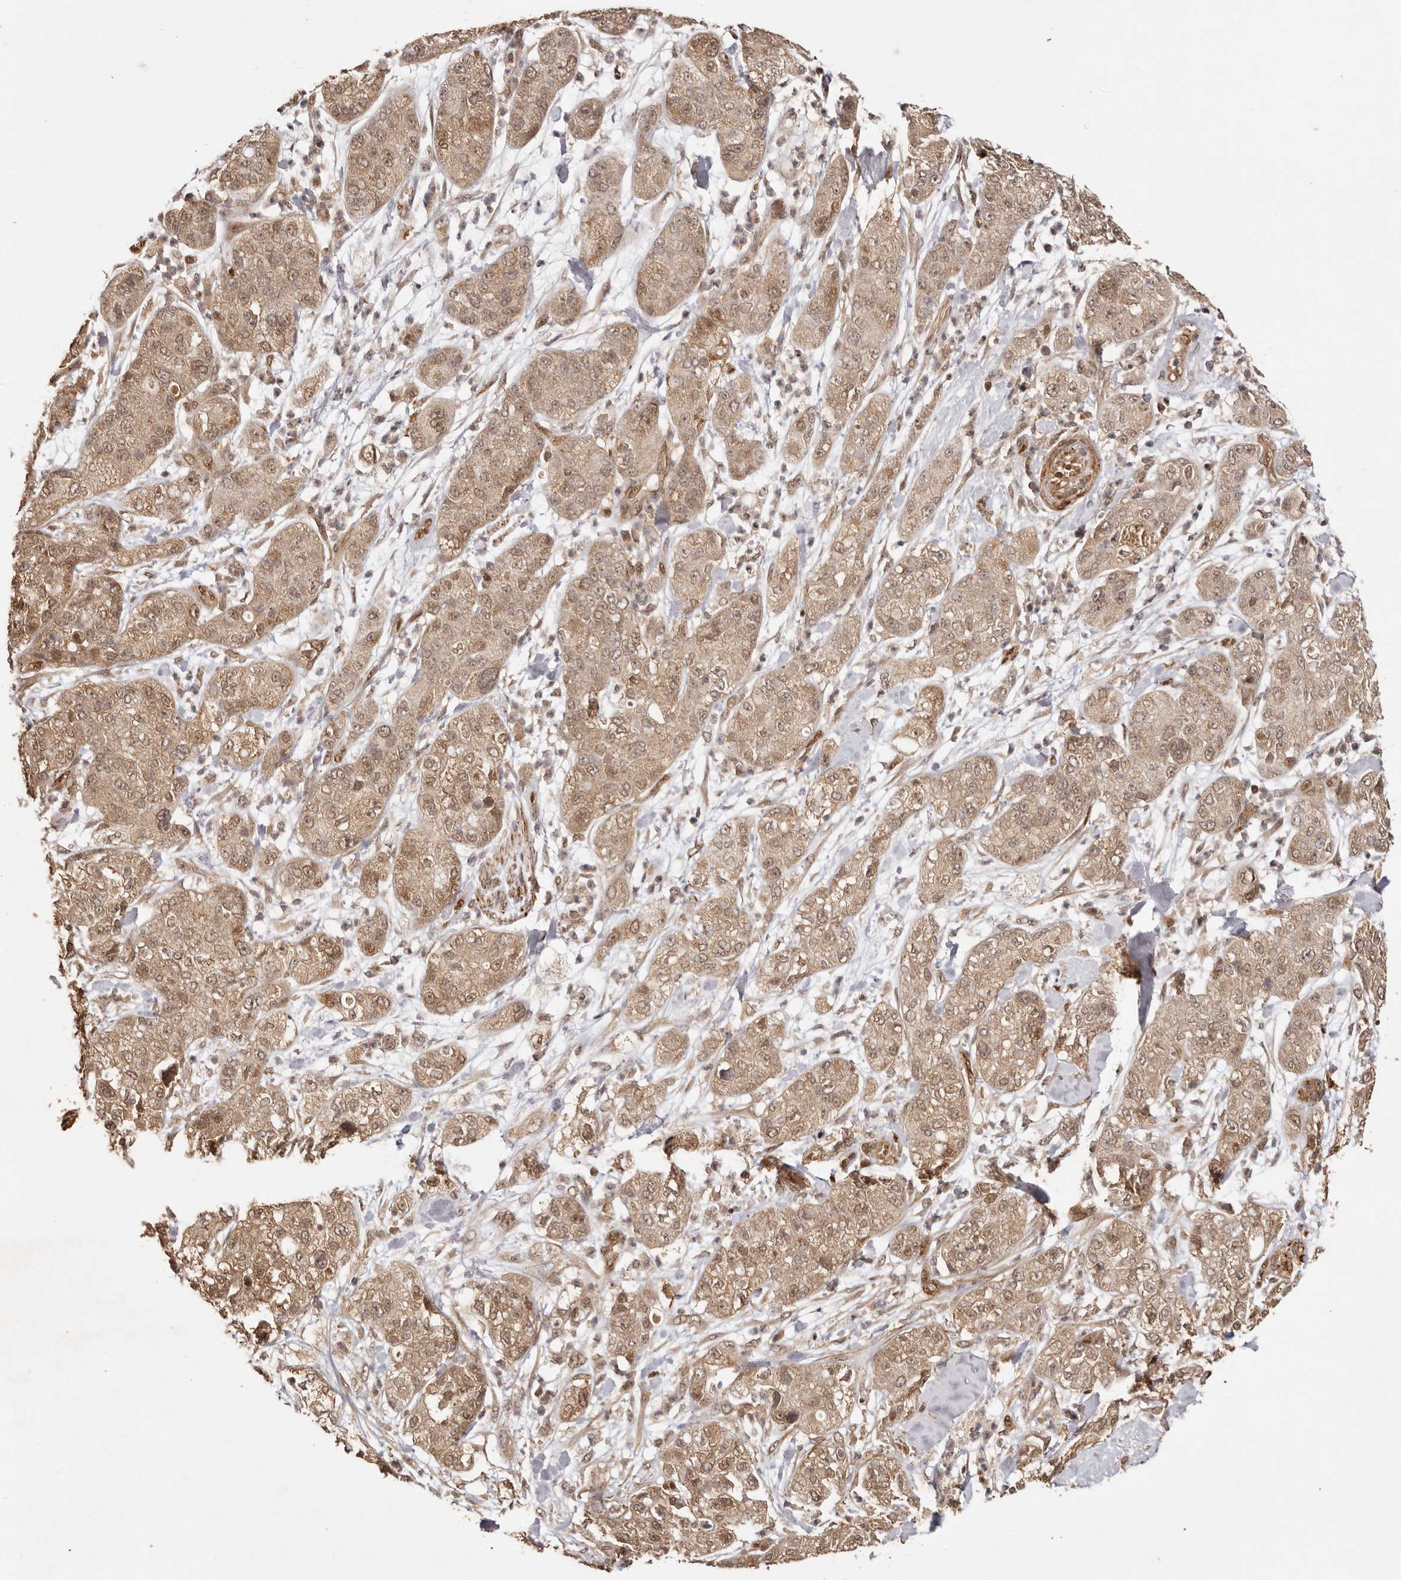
{"staining": {"intensity": "weak", "quantity": ">75%", "location": "cytoplasmic/membranous,nuclear"}, "tissue": "pancreatic cancer", "cell_type": "Tumor cells", "image_type": "cancer", "snomed": [{"axis": "morphology", "description": "Adenocarcinoma, NOS"}, {"axis": "topography", "description": "Pancreas"}], "caption": "Human adenocarcinoma (pancreatic) stained with a brown dye shows weak cytoplasmic/membranous and nuclear positive staining in approximately >75% of tumor cells.", "gene": "UBR2", "patient": {"sex": "female", "age": 78}}